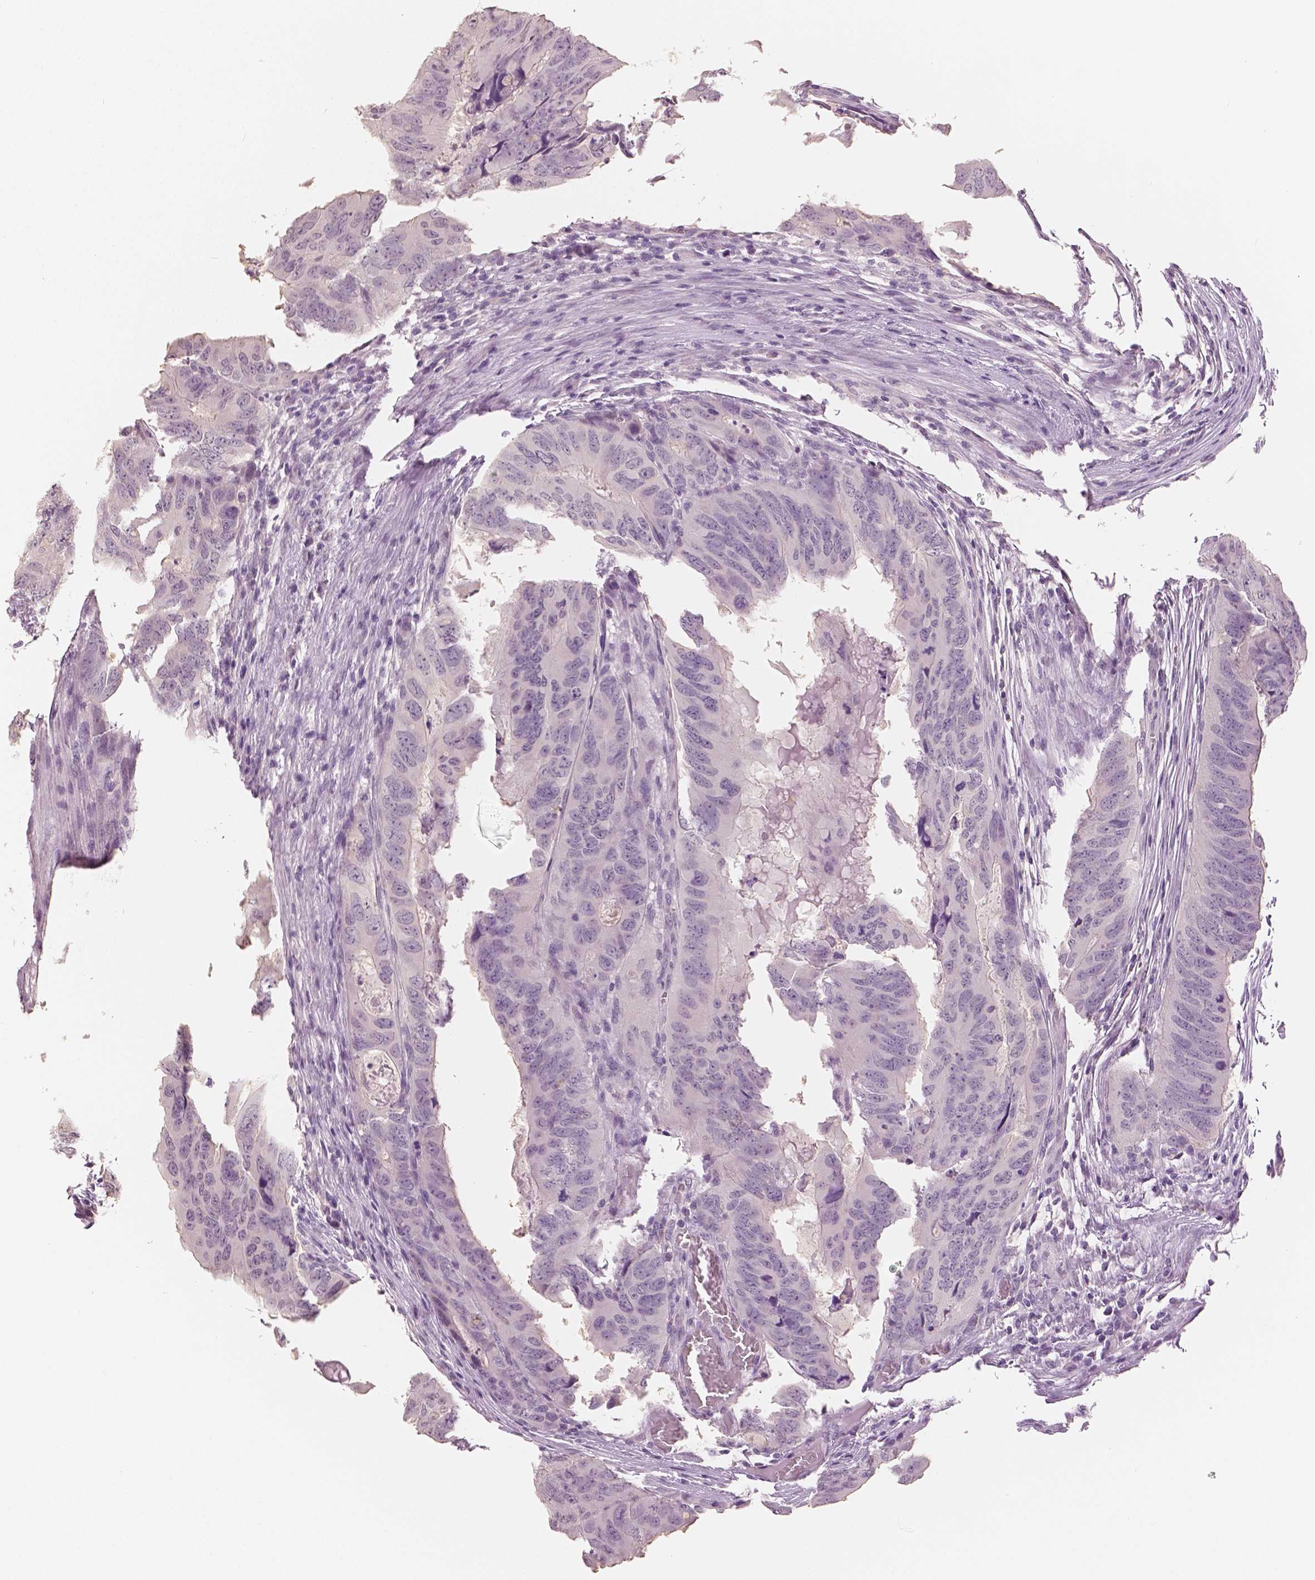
{"staining": {"intensity": "negative", "quantity": "none", "location": "none"}, "tissue": "colorectal cancer", "cell_type": "Tumor cells", "image_type": "cancer", "snomed": [{"axis": "morphology", "description": "Adenocarcinoma, NOS"}, {"axis": "topography", "description": "Colon"}], "caption": "This is a photomicrograph of immunohistochemistry (IHC) staining of colorectal cancer, which shows no expression in tumor cells.", "gene": "NECAB2", "patient": {"sex": "male", "age": 79}}